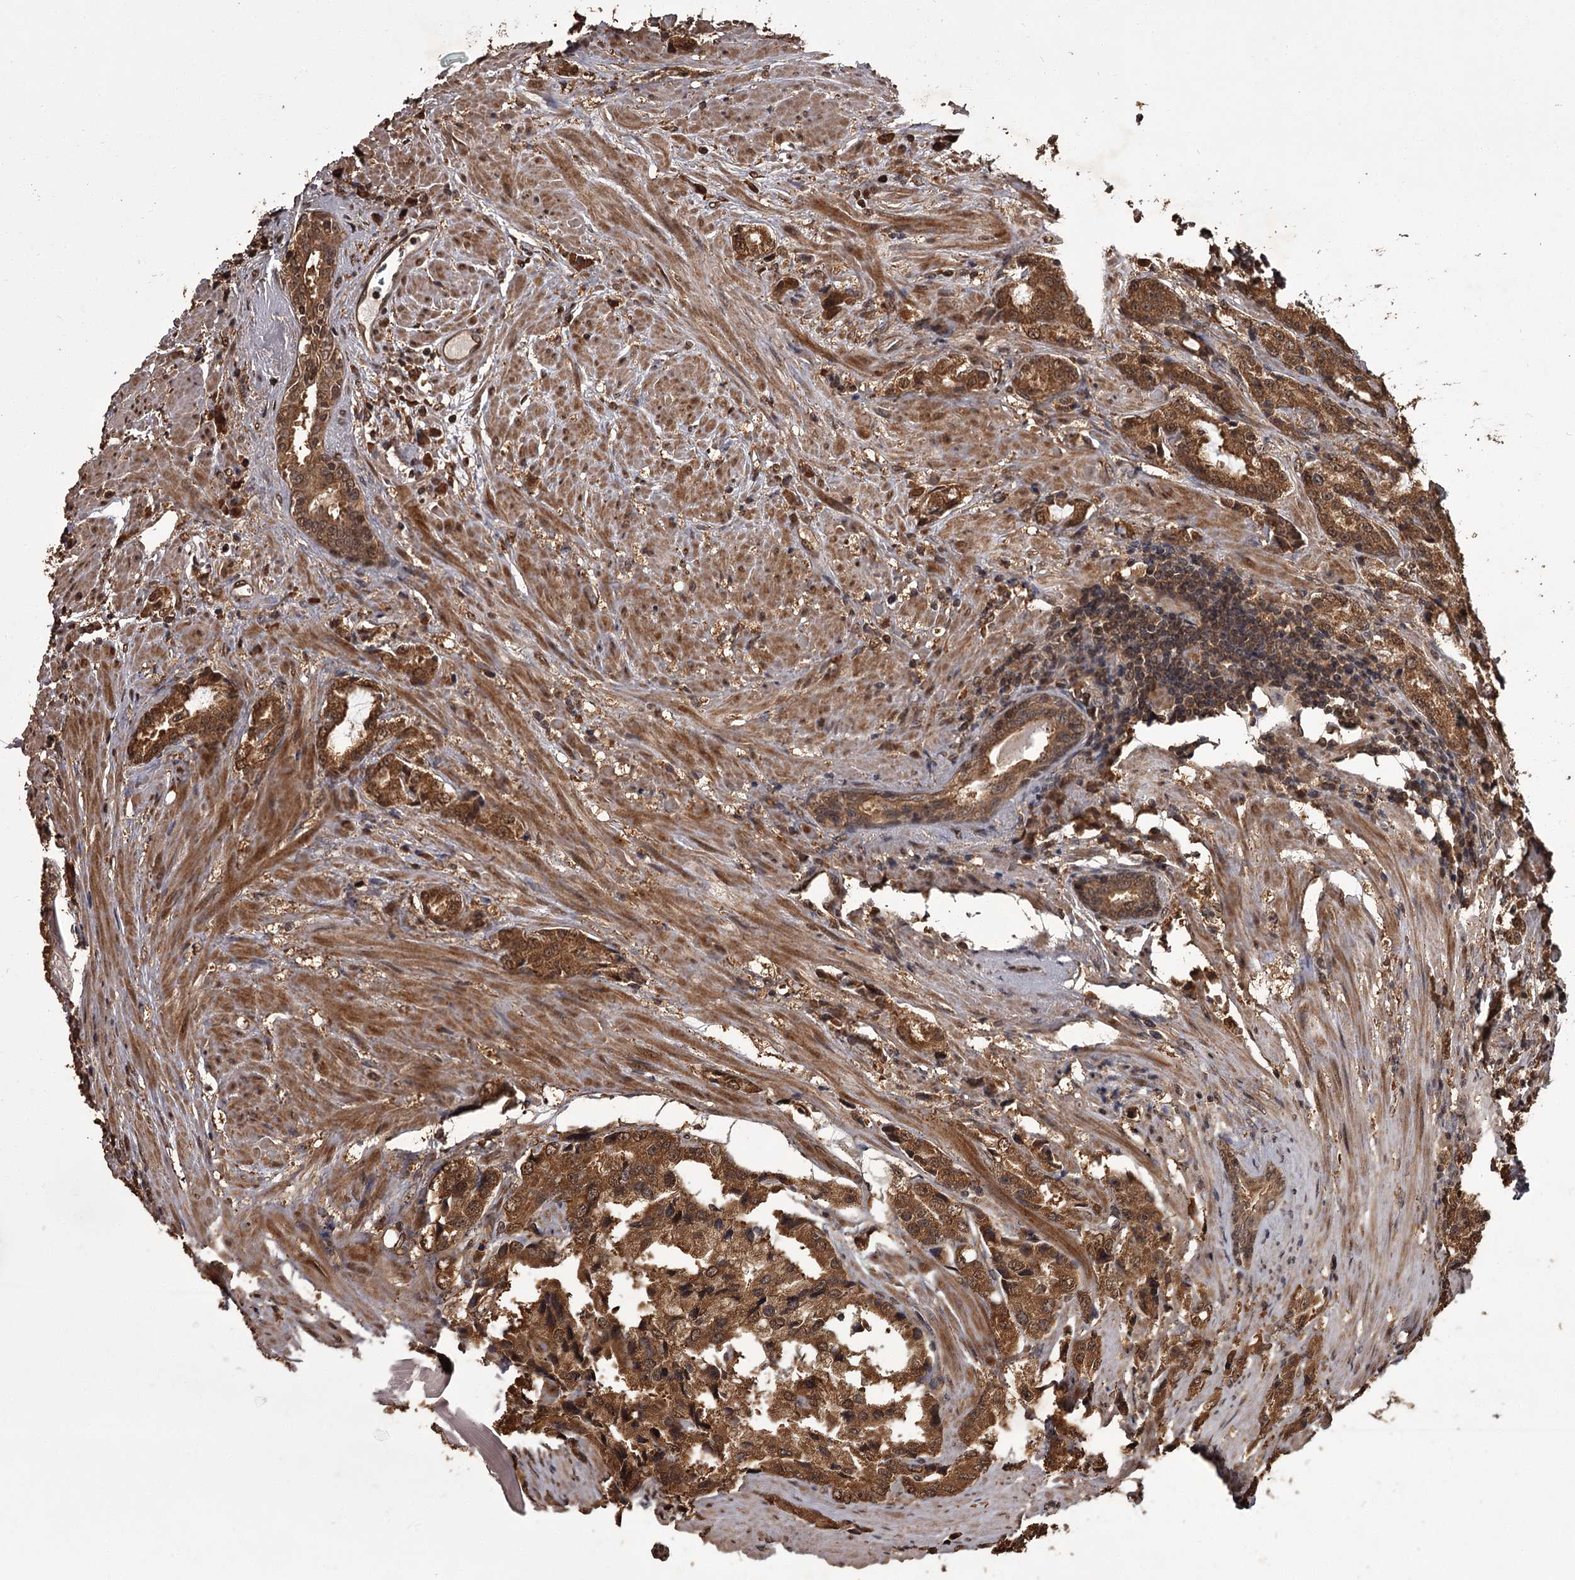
{"staining": {"intensity": "moderate", "quantity": ">75%", "location": "cytoplasmic/membranous,nuclear"}, "tissue": "prostate cancer", "cell_type": "Tumor cells", "image_type": "cancer", "snomed": [{"axis": "morphology", "description": "Adenocarcinoma, High grade"}, {"axis": "topography", "description": "Prostate"}], "caption": "Immunohistochemical staining of human adenocarcinoma (high-grade) (prostate) shows moderate cytoplasmic/membranous and nuclear protein staining in approximately >75% of tumor cells.", "gene": "NPRL2", "patient": {"sex": "male", "age": 66}}